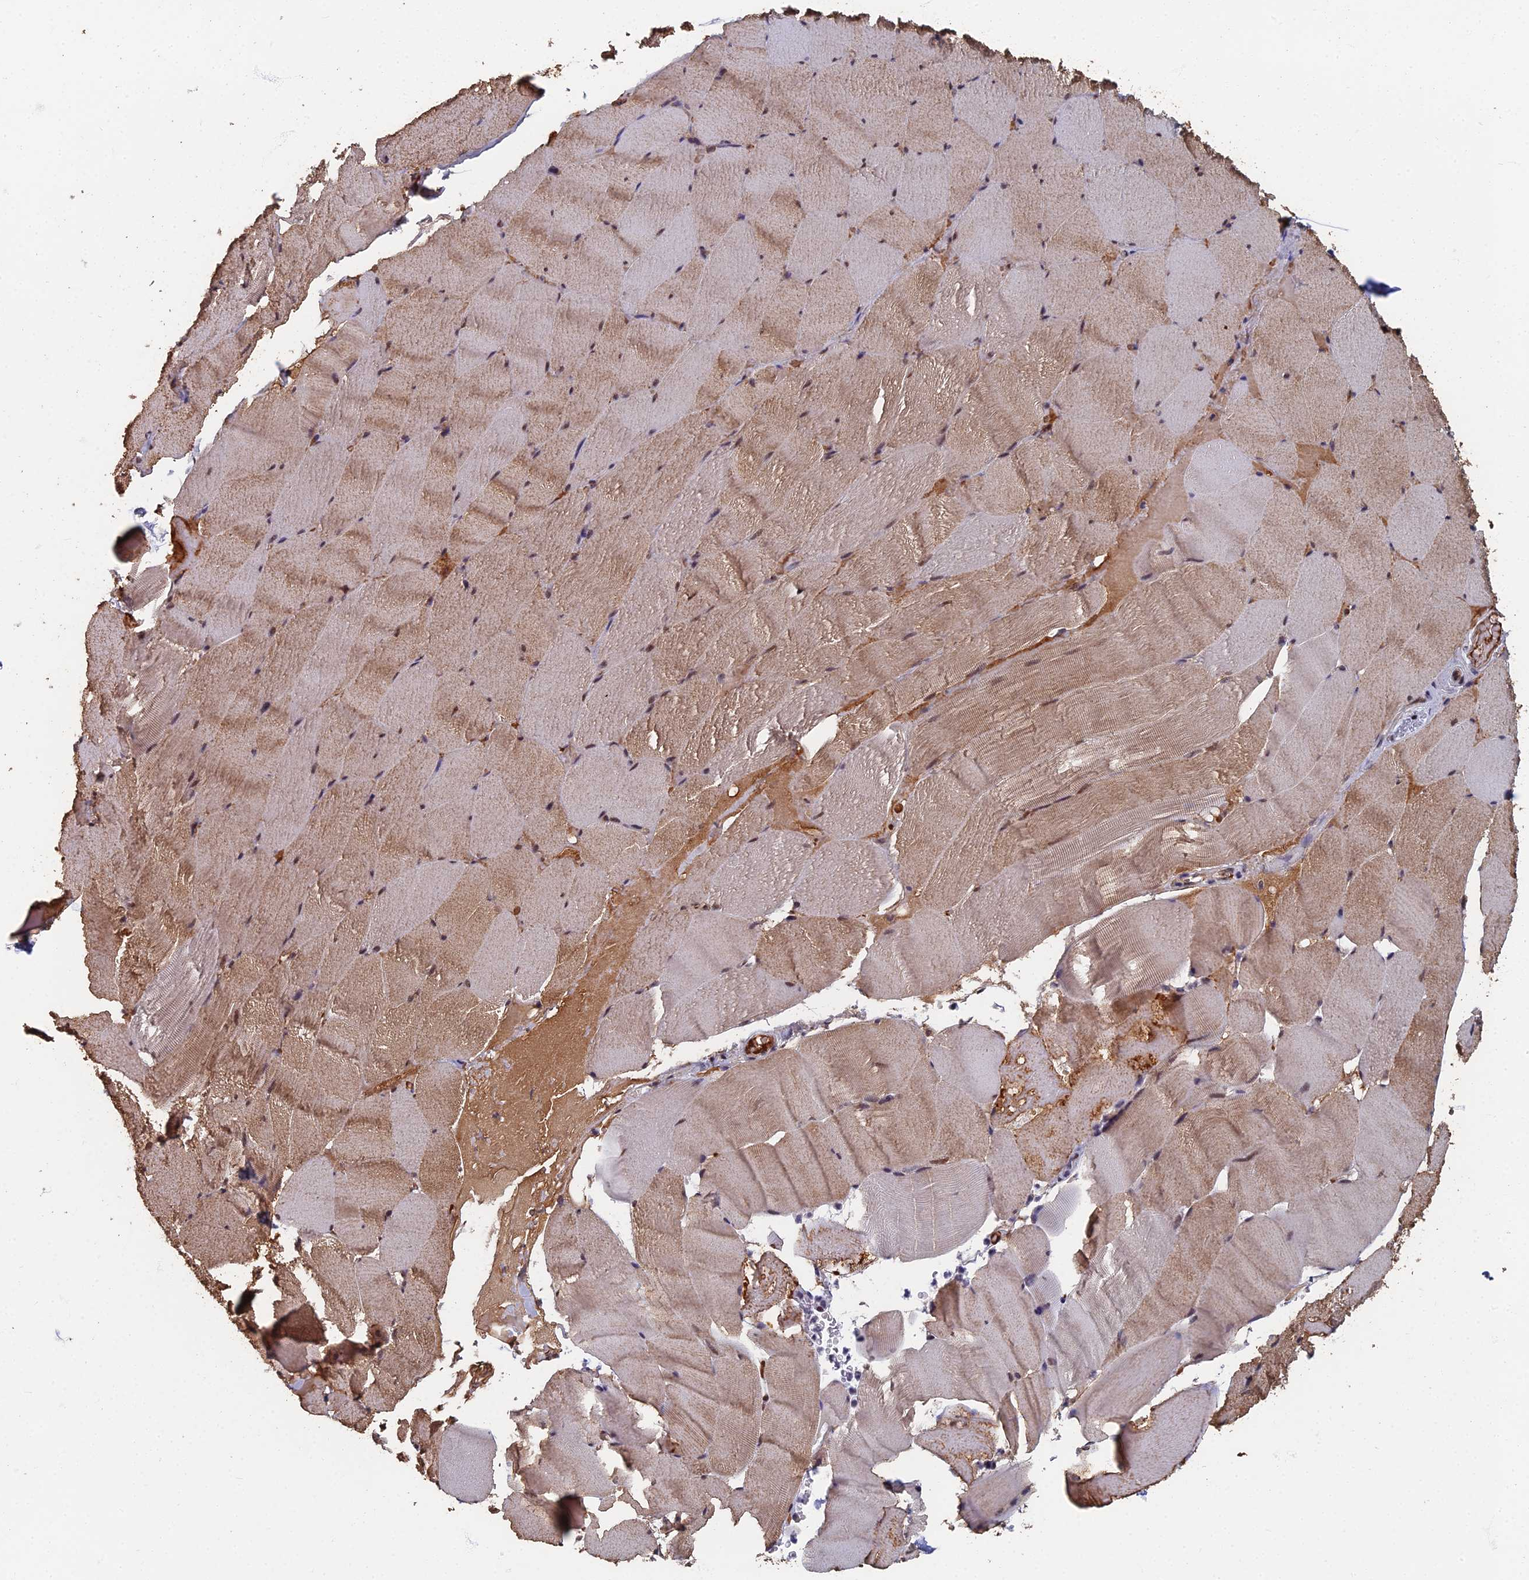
{"staining": {"intensity": "moderate", "quantity": "25%-75%", "location": "cytoplasmic/membranous"}, "tissue": "skeletal muscle", "cell_type": "Myocytes", "image_type": "normal", "snomed": [{"axis": "morphology", "description": "Normal tissue, NOS"}, {"axis": "topography", "description": "Skeletal muscle"}], "caption": "Immunohistochemistry (IHC) photomicrograph of unremarkable human skeletal muscle stained for a protein (brown), which reveals medium levels of moderate cytoplasmic/membranous positivity in about 25%-75% of myocytes.", "gene": "TAF13", "patient": {"sex": "male", "age": 62}}